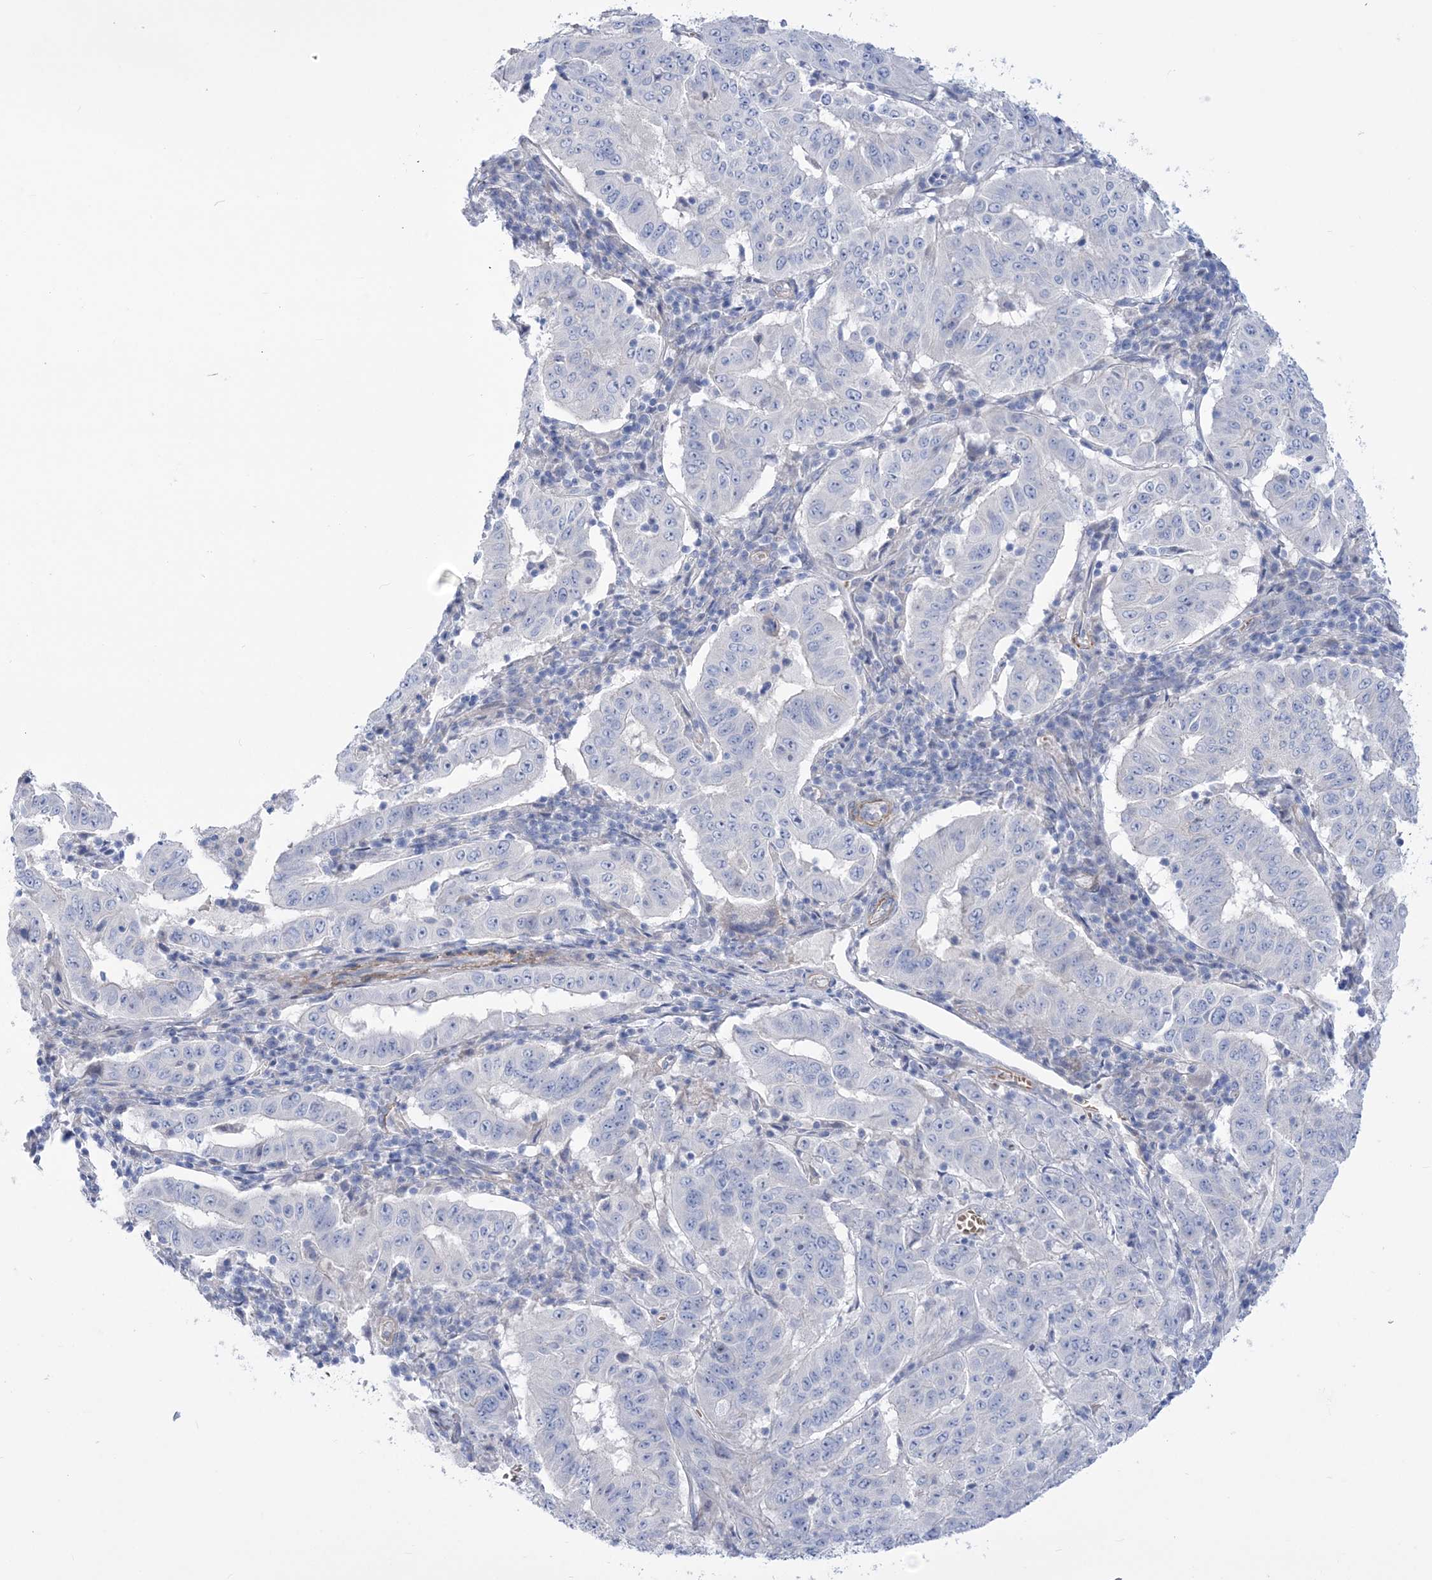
{"staining": {"intensity": "negative", "quantity": "none", "location": "none"}, "tissue": "pancreatic cancer", "cell_type": "Tumor cells", "image_type": "cancer", "snomed": [{"axis": "morphology", "description": "Adenocarcinoma, NOS"}, {"axis": "topography", "description": "Pancreas"}], "caption": "DAB immunohistochemical staining of pancreatic adenocarcinoma demonstrates no significant staining in tumor cells.", "gene": "WDR74", "patient": {"sex": "male", "age": 63}}